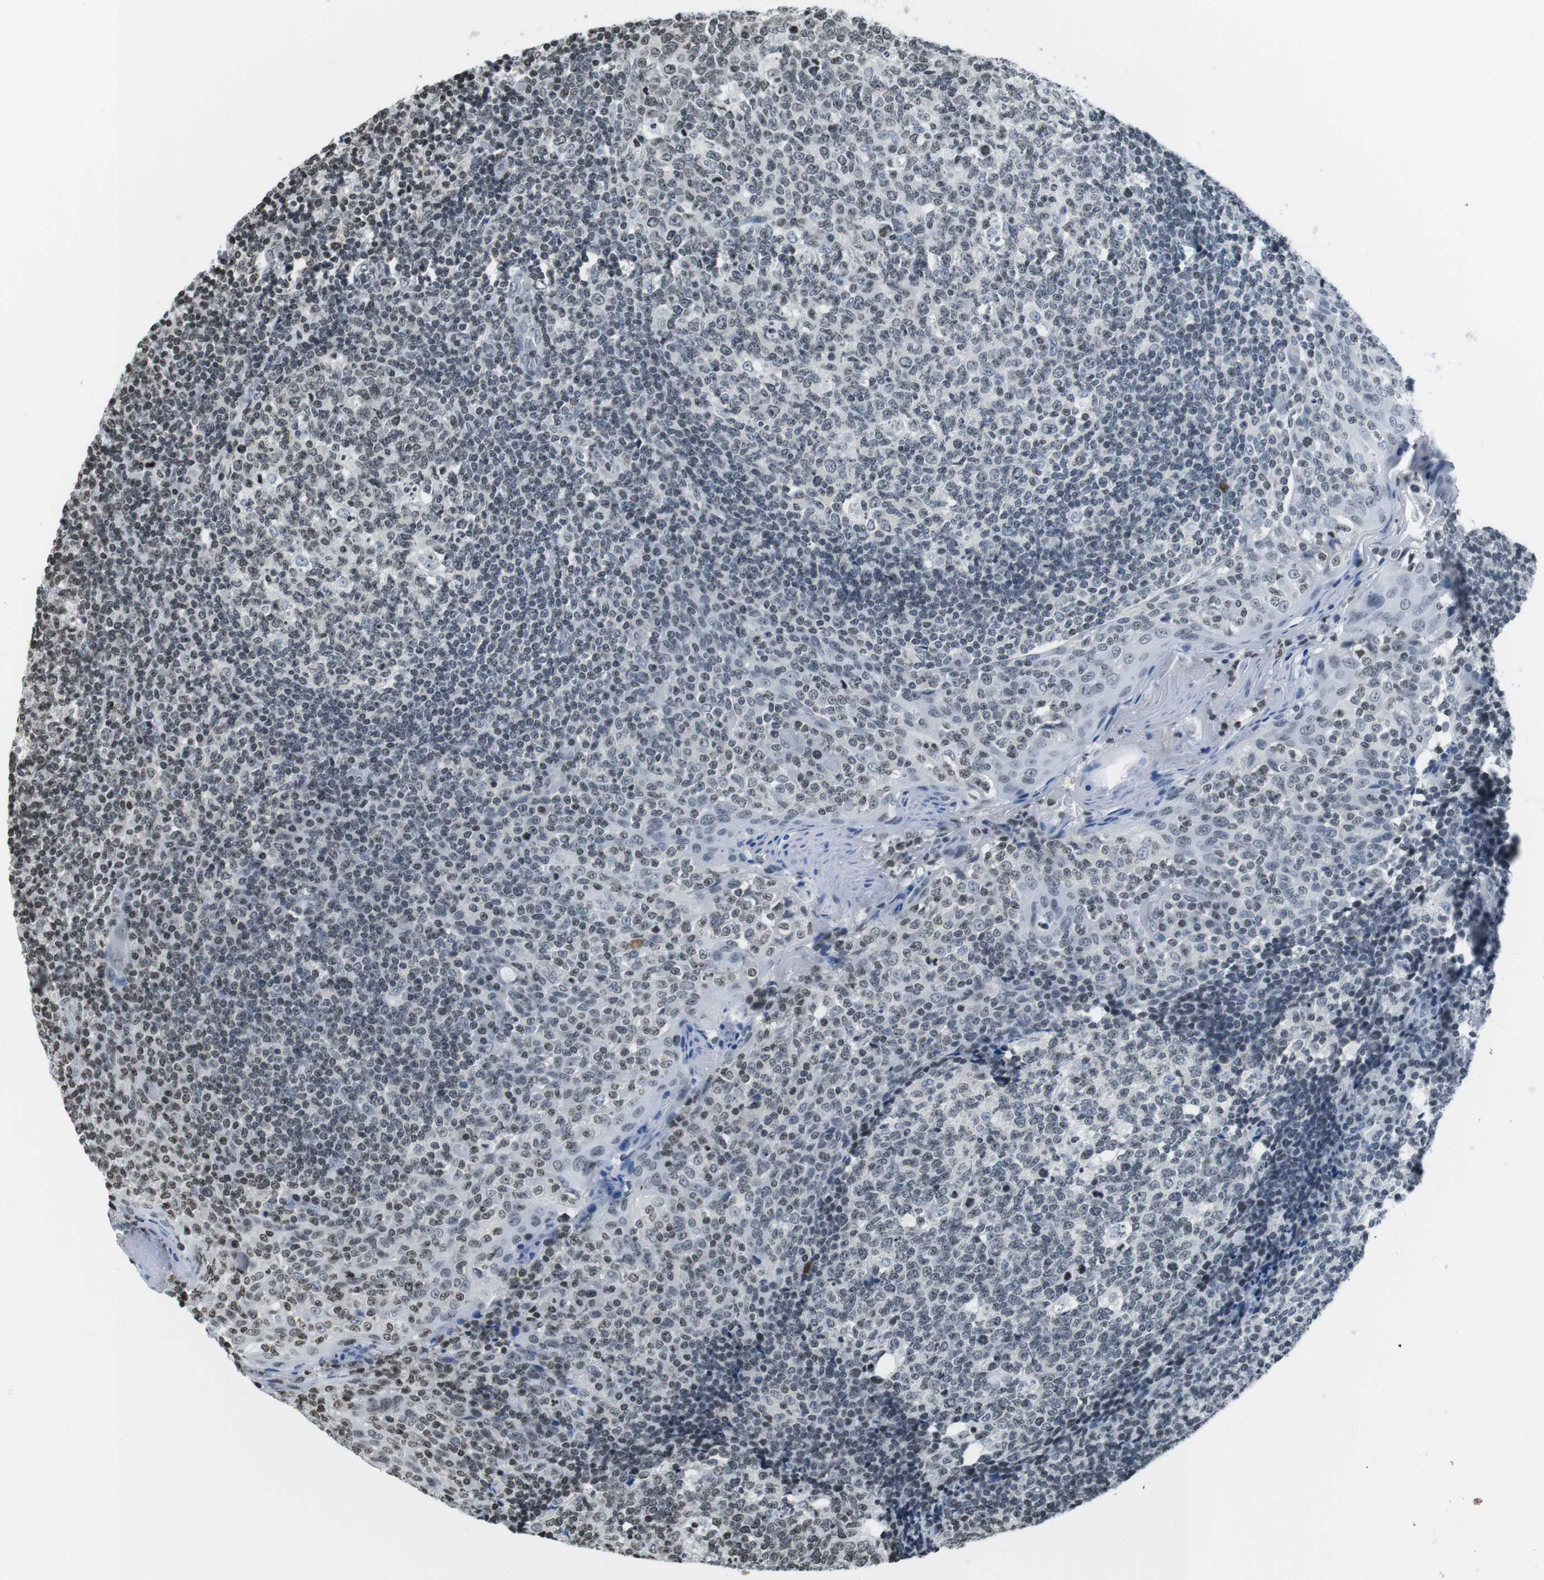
{"staining": {"intensity": "weak", "quantity": "<25%", "location": "nuclear"}, "tissue": "tonsil", "cell_type": "Germinal center cells", "image_type": "normal", "snomed": [{"axis": "morphology", "description": "Normal tissue, NOS"}, {"axis": "topography", "description": "Tonsil"}], "caption": "The photomicrograph demonstrates no staining of germinal center cells in unremarkable tonsil. (DAB immunohistochemistry (IHC) visualized using brightfield microscopy, high magnification).", "gene": "E2F2", "patient": {"sex": "female", "age": 19}}